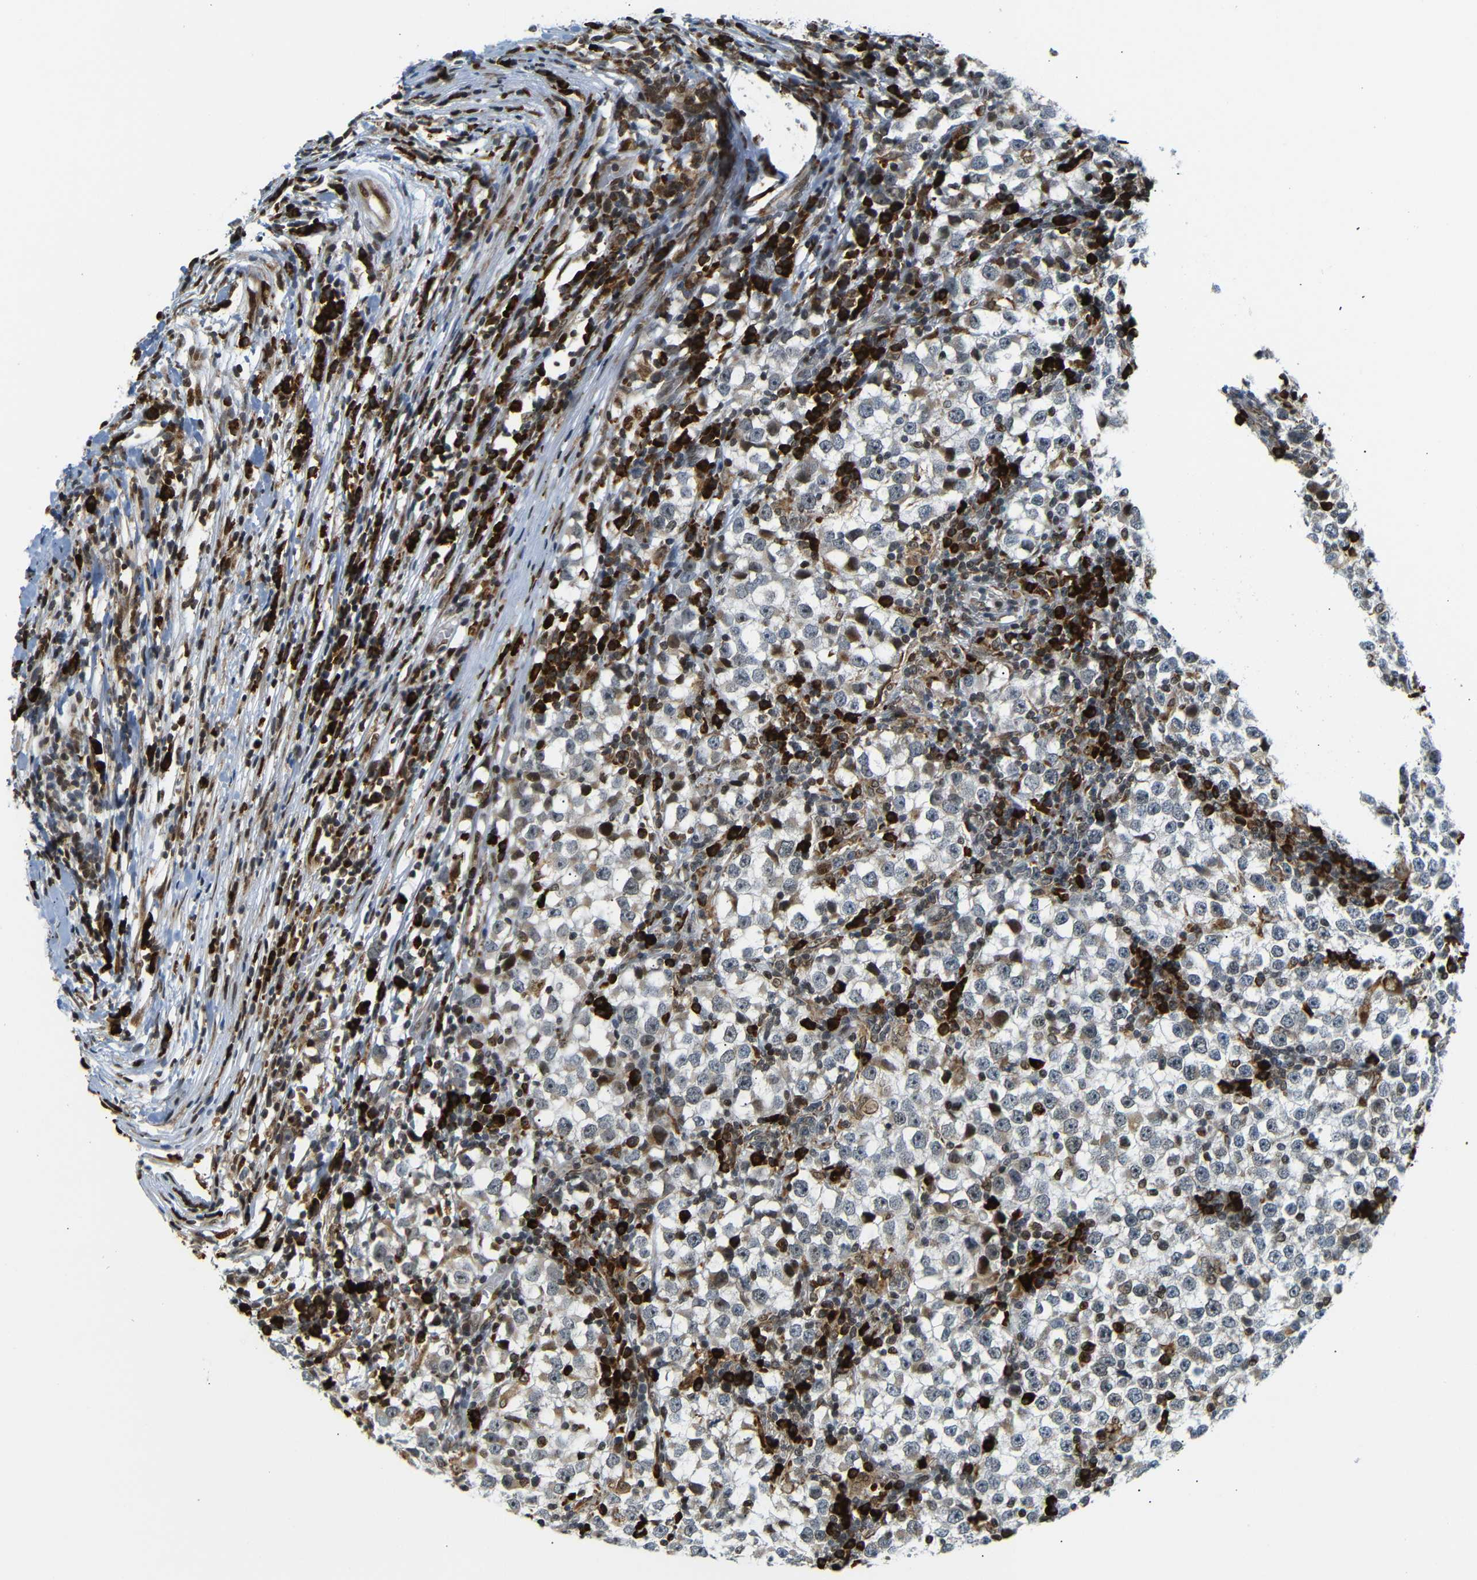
{"staining": {"intensity": "negative", "quantity": "none", "location": "none"}, "tissue": "testis cancer", "cell_type": "Tumor cells", "image_type": "cancer", "snomed": [{"axis": "morphology", "description": "Seminoma, NOS"}, {"axis": "topography", "description": "Testis"}], "caption": "There is no significant expression in tumor cells of seminoma (testis).", "gene": "SPCS2", "patient": {"sex": "male", "age": 65}}